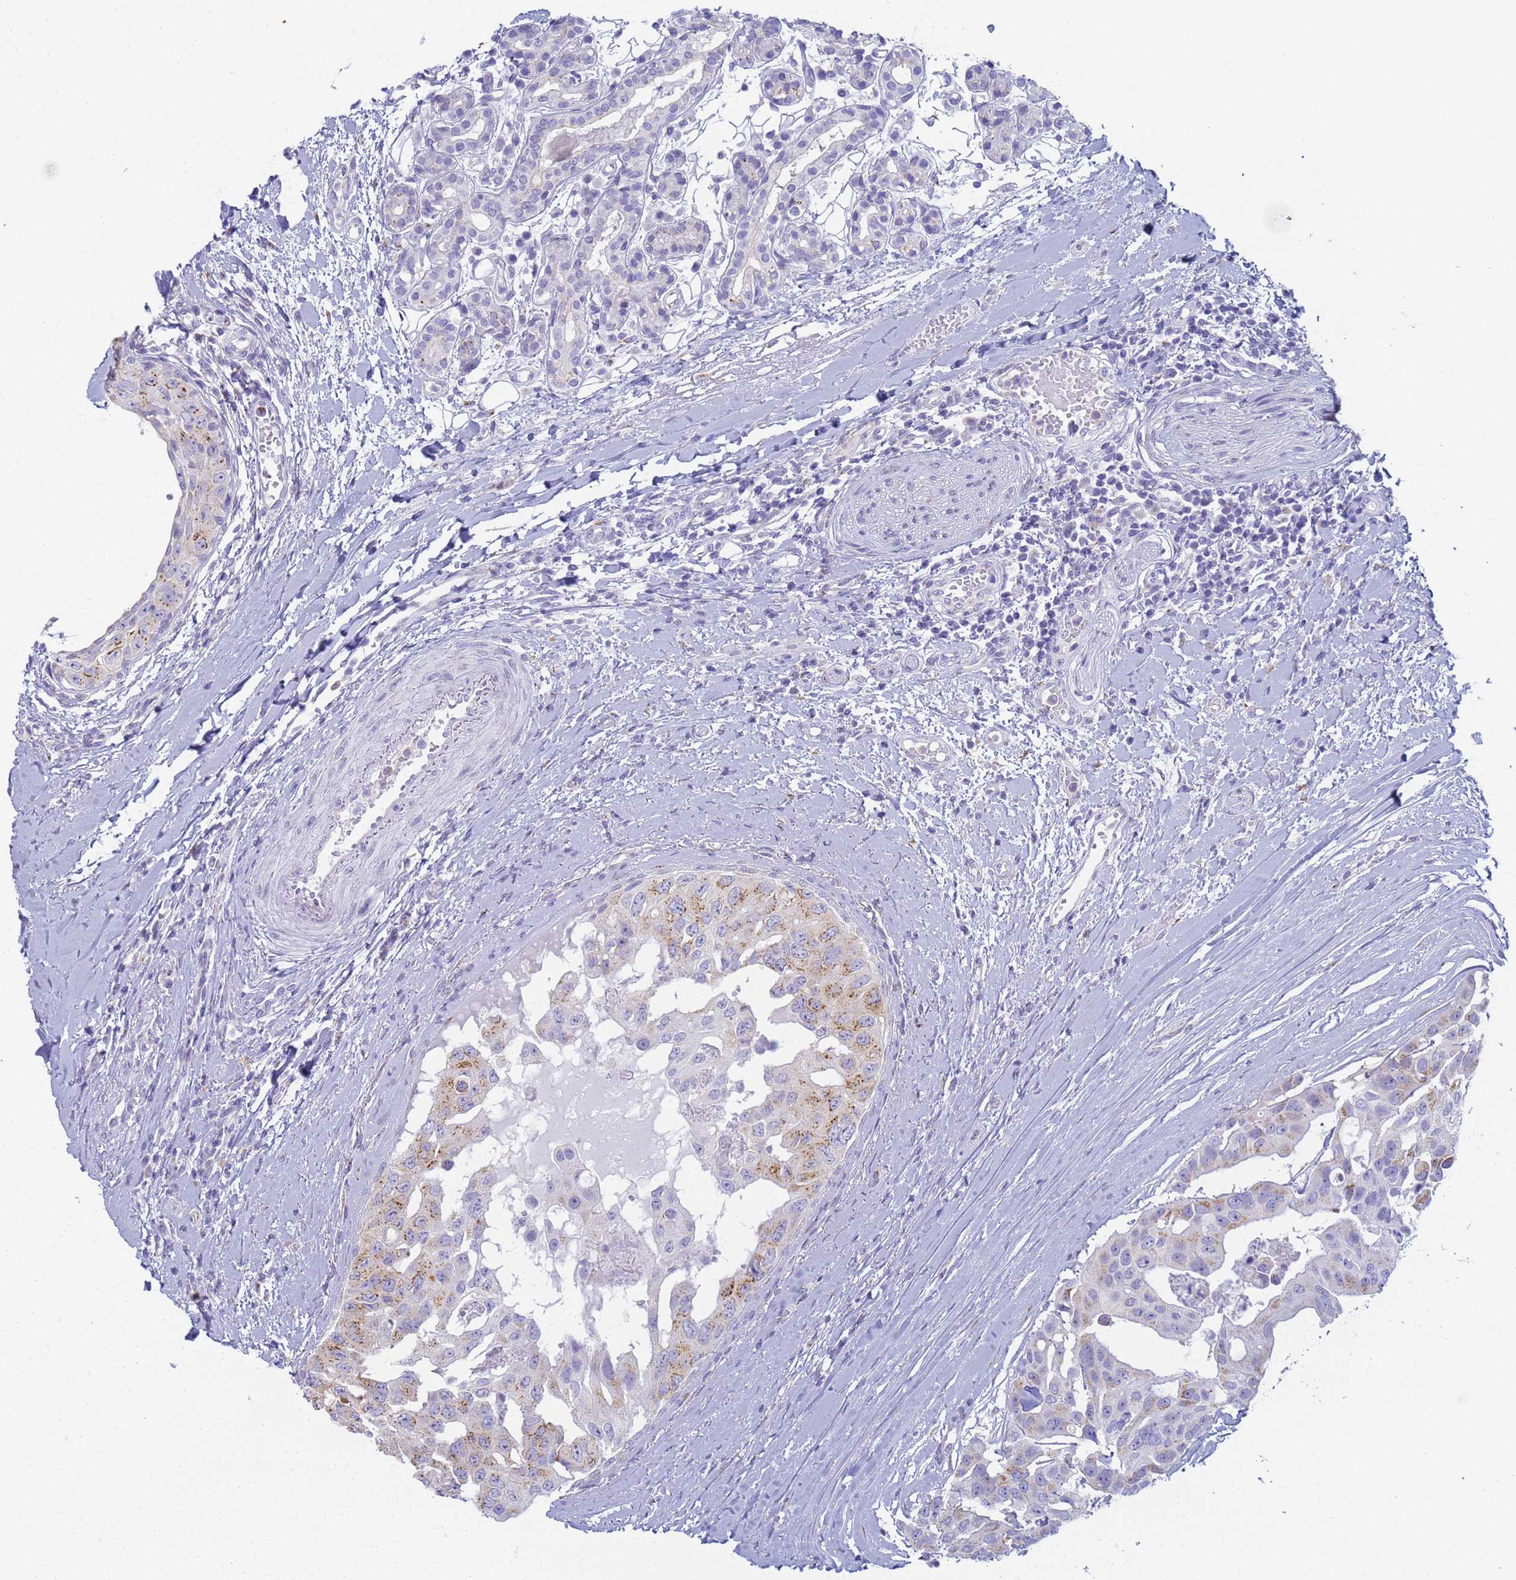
{"staining": {"intensity": "moderate", "quantity": "25%-75%", "location": "cytoplasmic/membranous"}, "tissue": "head and neck cancer", "cell_type": "Tumor cells", "image_type": "cancer", "snomed": [{"axis": "morphology", "description": "Adenocarcinoma, NOS"}, {"axis": "morphology", "description": "Adenocarcinoma, metastatic, NOS"}, {"axis": "topography", "description": "Head-Neck"}], "caption": "Immunohistochemistry (IHC) histopathology image of neoplastic tissue: human adenocarcinoma (head and neck) stained using IHC shows medium levels of moderate protein expression localized specifically in the cytoplasmic/membranous of tumor cells, appearing as a cytoplasmic/membranous brown color.", "gene": "CR1", "patient": {"sex": "male", "age": 75}}